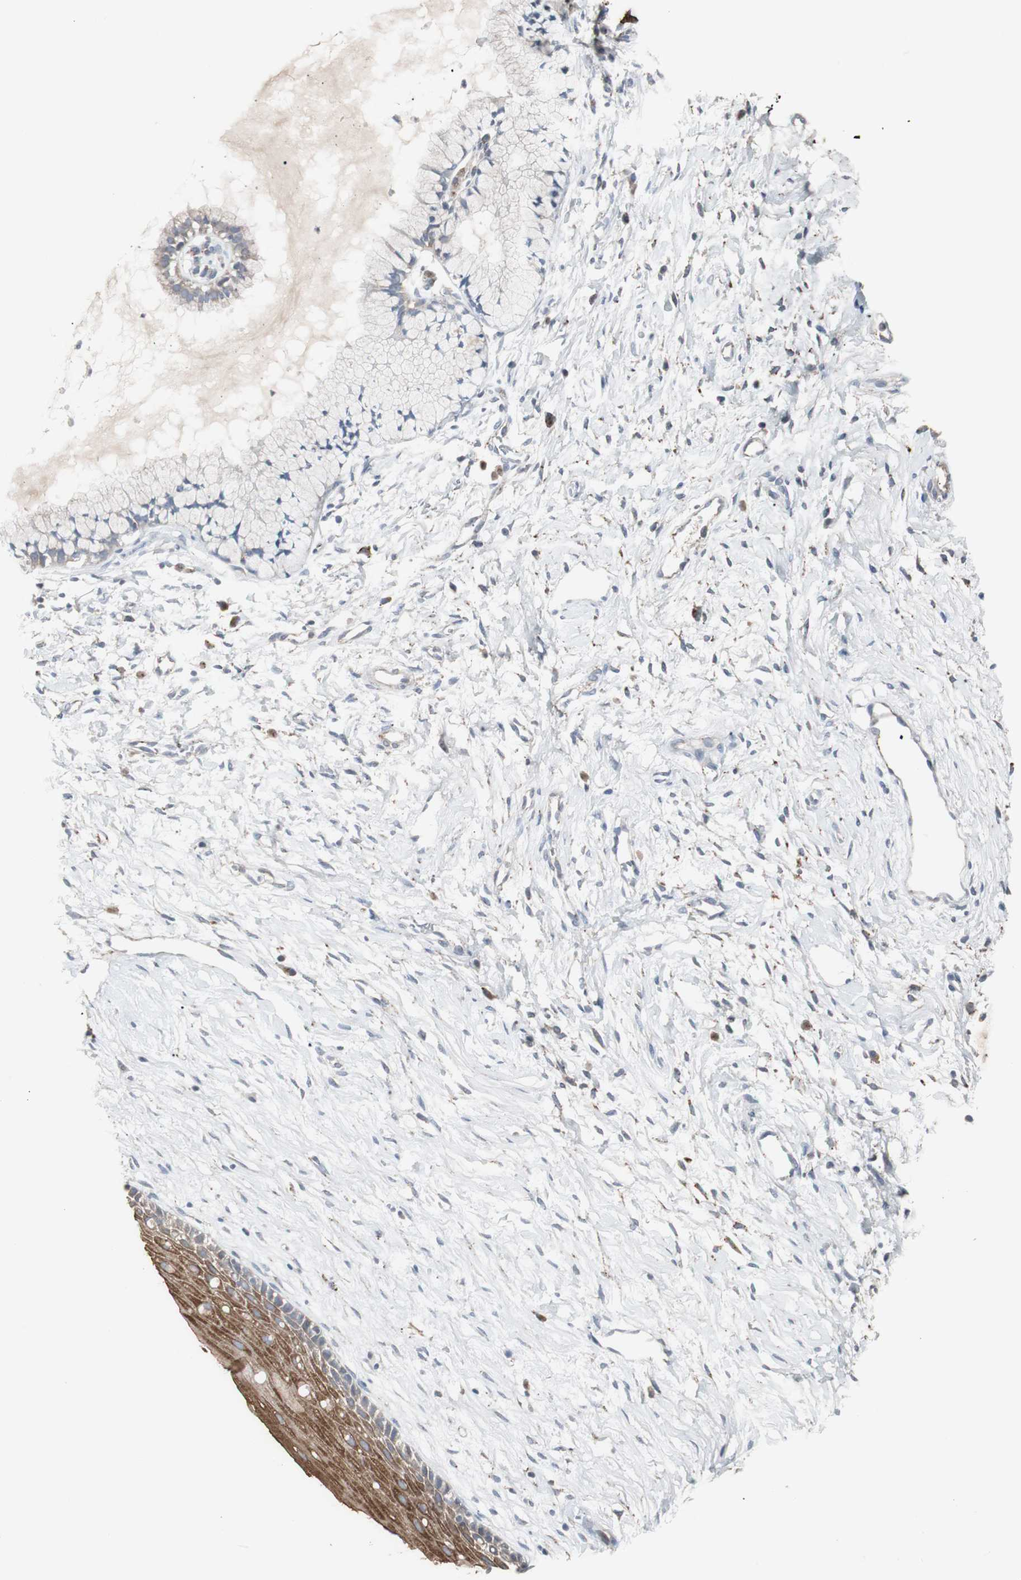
{"staining": {"intensity": "moderate", "quantity": ">75%", "location": "cytoplasmic/membranous"}, "tissue": "cervix", "cell_type": "Glandular cells", "image_type": "normal", "snomed": [{"axis": "morphology", "description": "Normal tissue, NOS"}, {"axis": "topography", "description": "Cervix"}], "caption": "Cervix stained with IHC displays moderate cytoplasmic/membranous expression in about >75% of glandular cells.", "gene": "GBA1", "patient": {"sex": "female", "age": 46}}